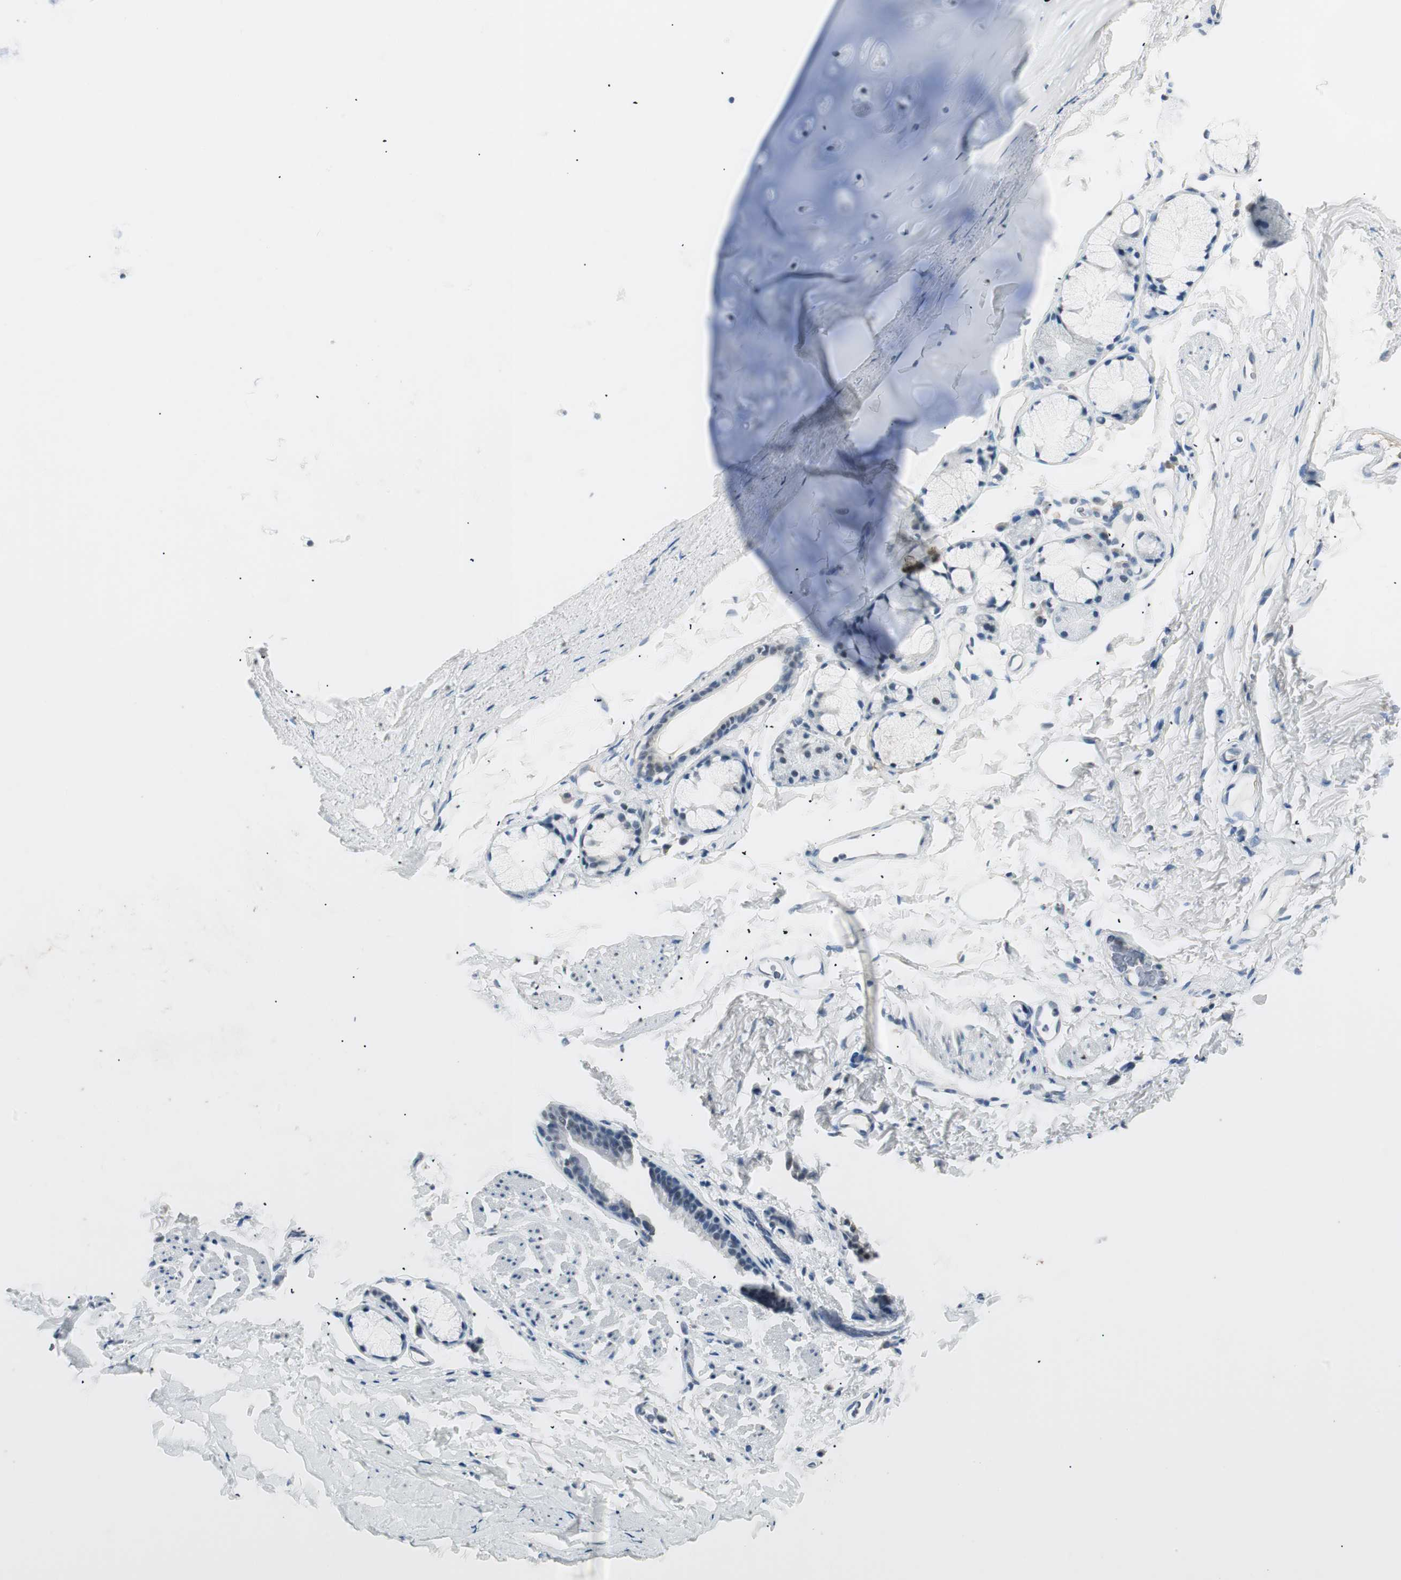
{"staining": {"intensity": "negative", "quantity": "none", "location": "none"}, "tissue": "adipose tissue", "cell_type": "Adipocytes", "image_type": "normal", "snomed": [{"axis": "morphology", "description": "Normal tissue, NOS"}, {"axis": "topography", "description": "Cartilage tissue"}, {"axis": "topography", "description": "Bronchus"}], "caption": "Human adipose tissue stained for a protein using IHC exhibits no positivity in adipocytes.", "gene": "HOXB13", "patient": {"sex": "female", "age": 73}}